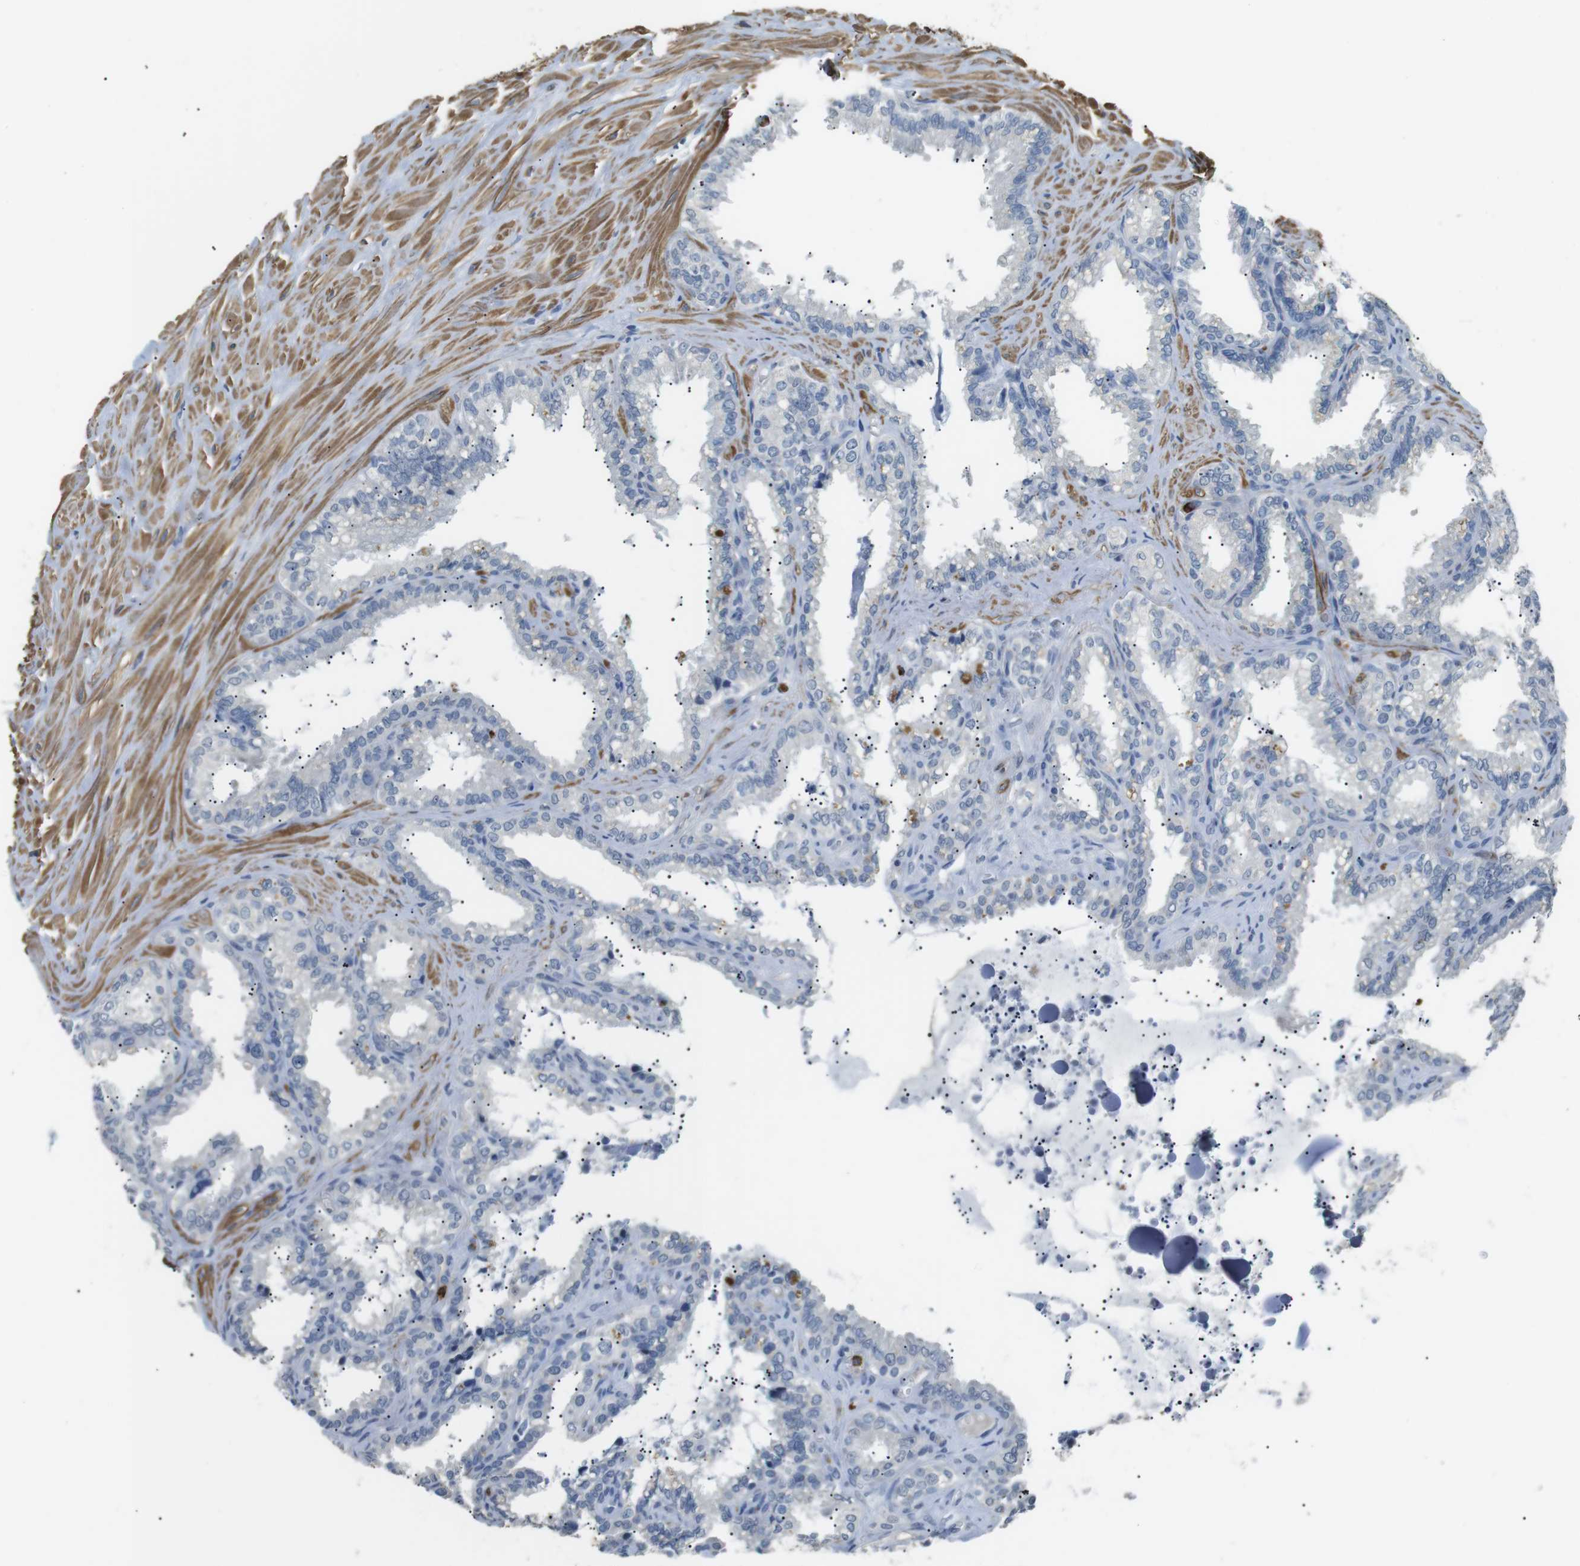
{"staining": {"intensity": "negative", "quantity": "none", "location": "none"}, "tissue": "seminal vesicle", "cell_type": "Glandular cells", "image_type": "normal", "snomed": [{"axis": "morphology", "description": "Normal tissue, NOS"}, {"axis": "topography", "description": "Seminal veicle"}], "caption": "This is an immunohistochemistry (IHC) photomicrograph of benign seminal vesicle. There is no expression in glandular cells.", "gene": "GZMM", "patient": {"sex": "male", "age": 64}}